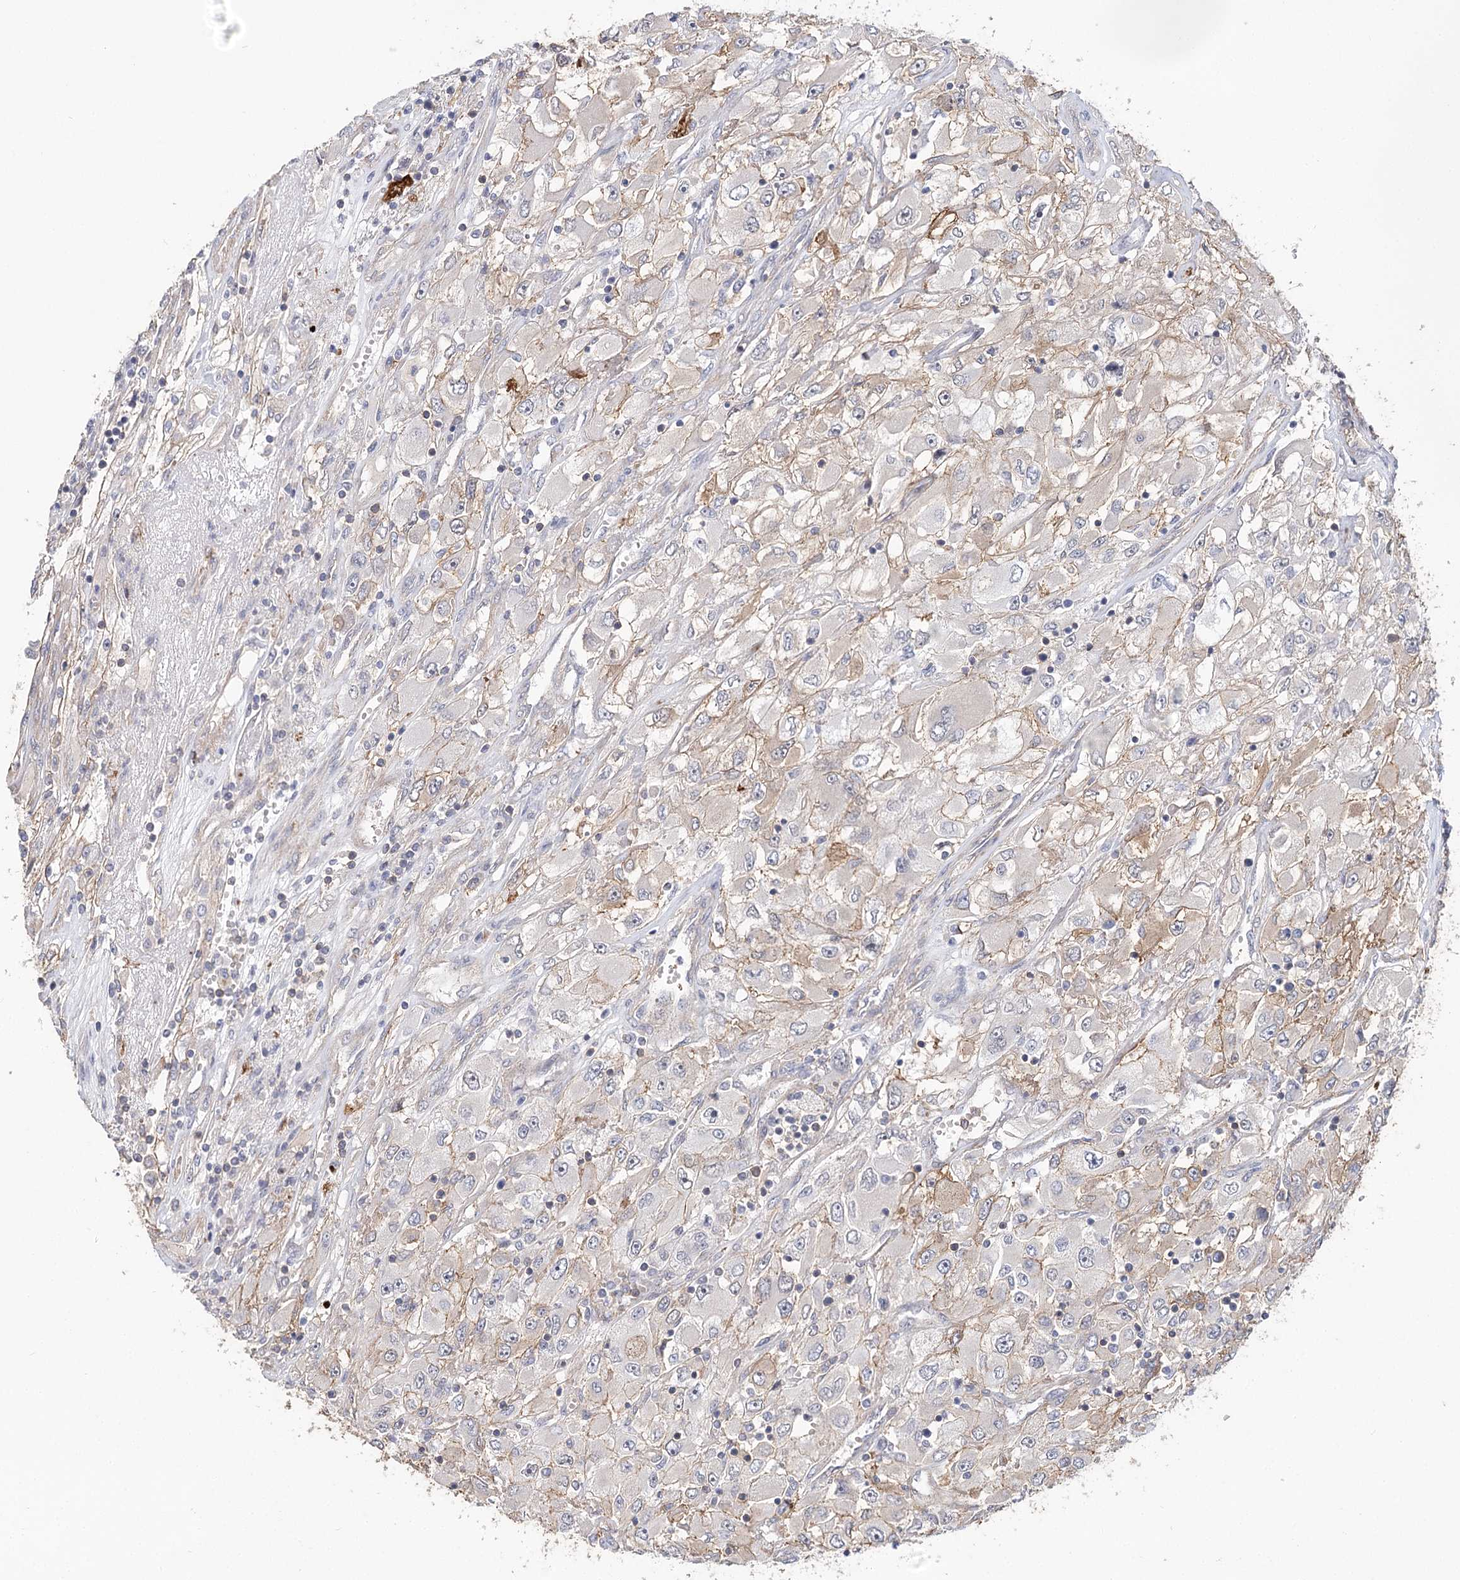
{"staining": {"intensity": "weak", "quantity": "<25%", "location": "cytoplasmic/membranous"}, "tissue": "renal cancer", "cell_type": "Tumor cells", "image_type": "cancer", "snomed": [{"axis": "morphology", "description": "Adenocarcinoma, NOS"}, {"axis": "topography", "description": "Kidney"}], "caption": "Tumor cells are negative for brown protein staining in adenocarcinoma (renal). Nuclei are stained in blue.", "gene": "TMEM218", "patient": {"sex": "female", "age": 52}}